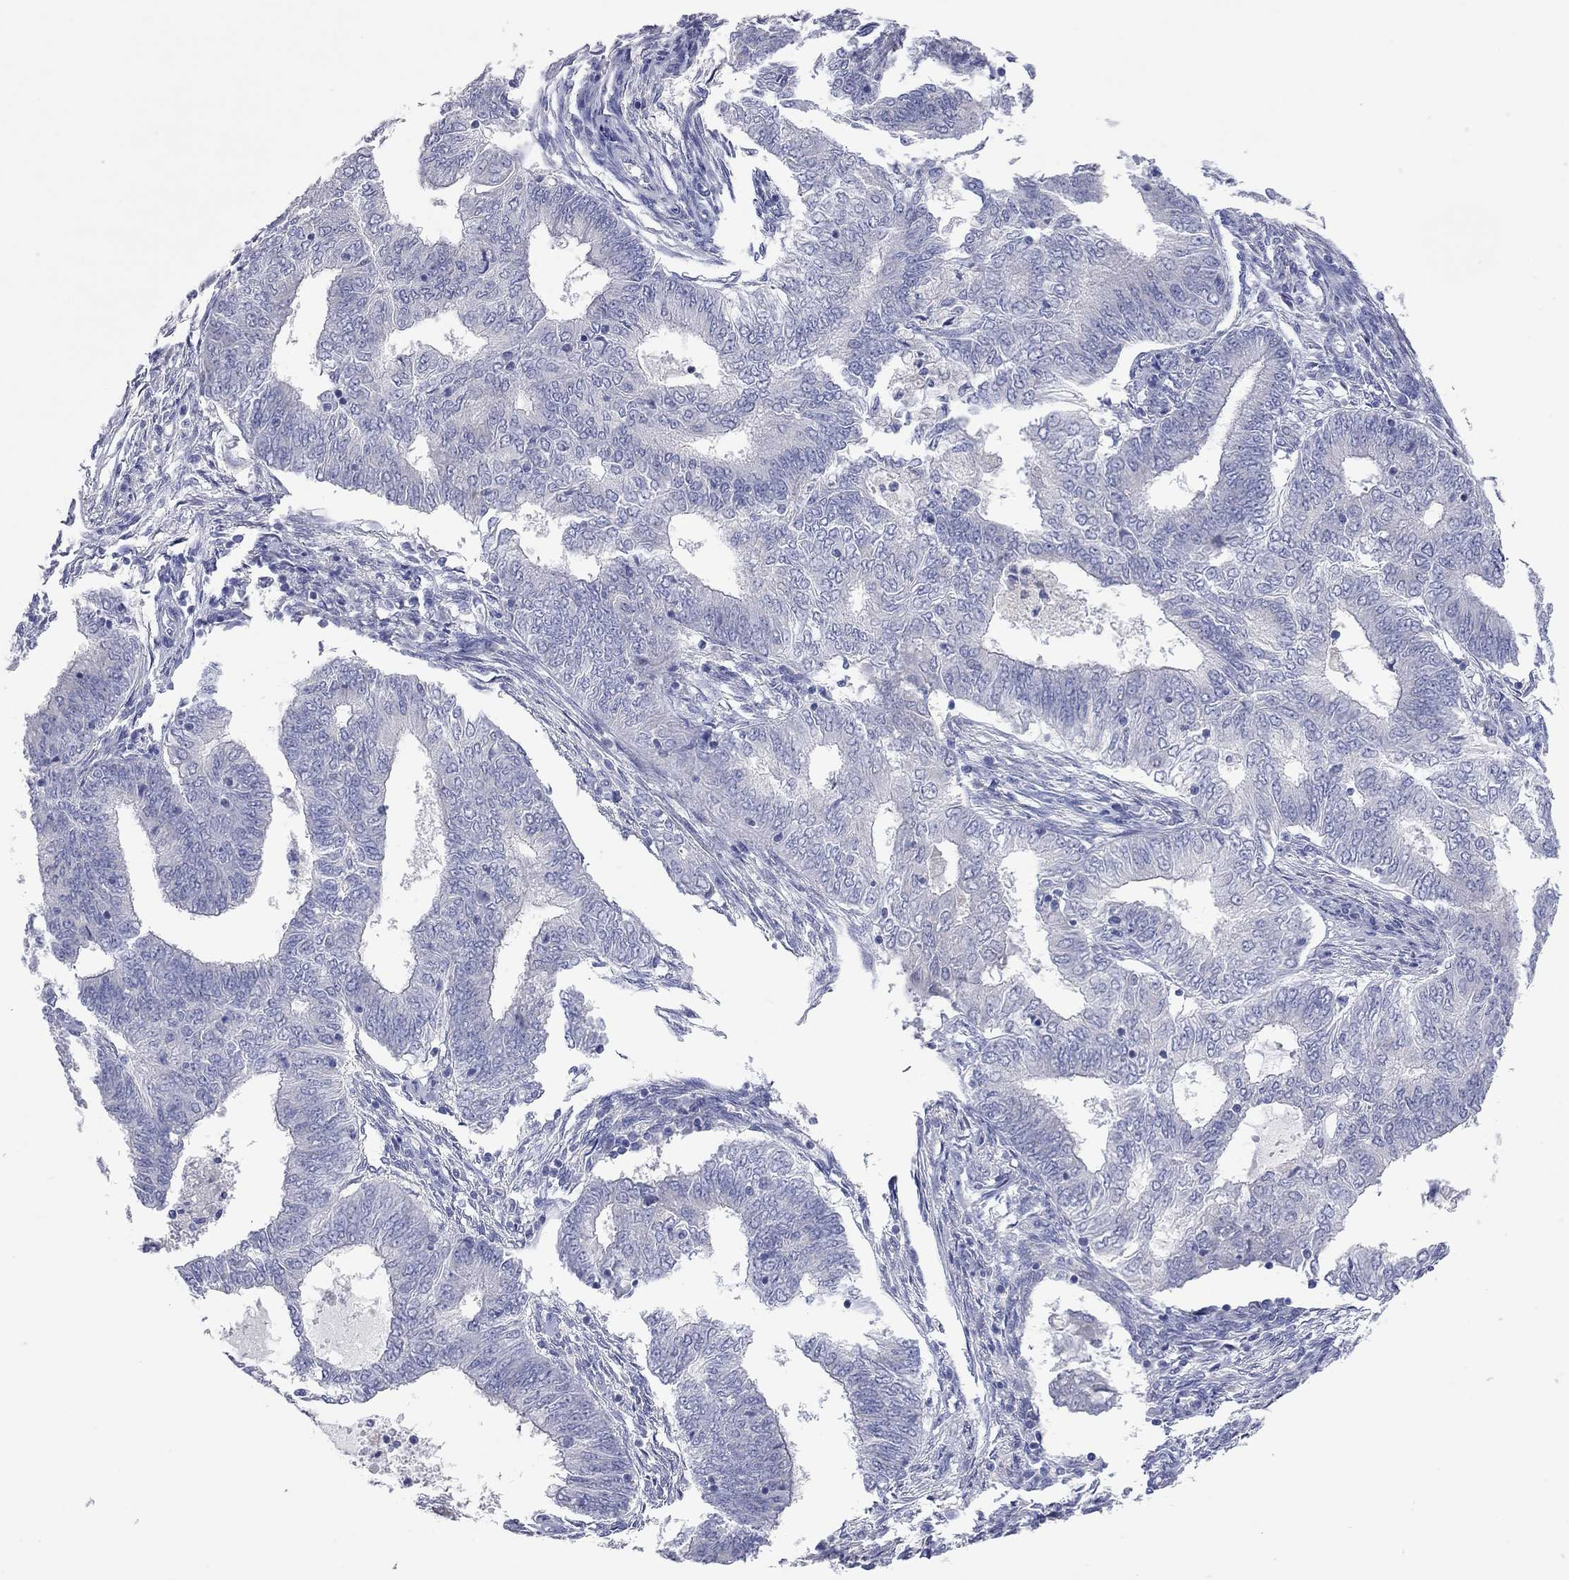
{"staining": {"intensity": "negative", "quantity": "none", "location": "none"}, "tissue": "endometrial cancer", "cell_type": "Tumor cells", "image_type": "cancer", "snomed": [{"axis": "morphology", "description": "Adenocarcinoma, NOS"}, {"axis": "topography", "description": "Endometrium"}], "caption": "A histopathology image of adenocarcinoma (endometrial) stained for a protein exhibits no brown staining in tumor cells. Brightfield microscopy of immunohistochemistry (IHC) stained with DAB (brown) and hematoxylin (blue), captured at high magnification.", "gene": "KCNB1", "patient": {"sex": "female", "age": 62}}